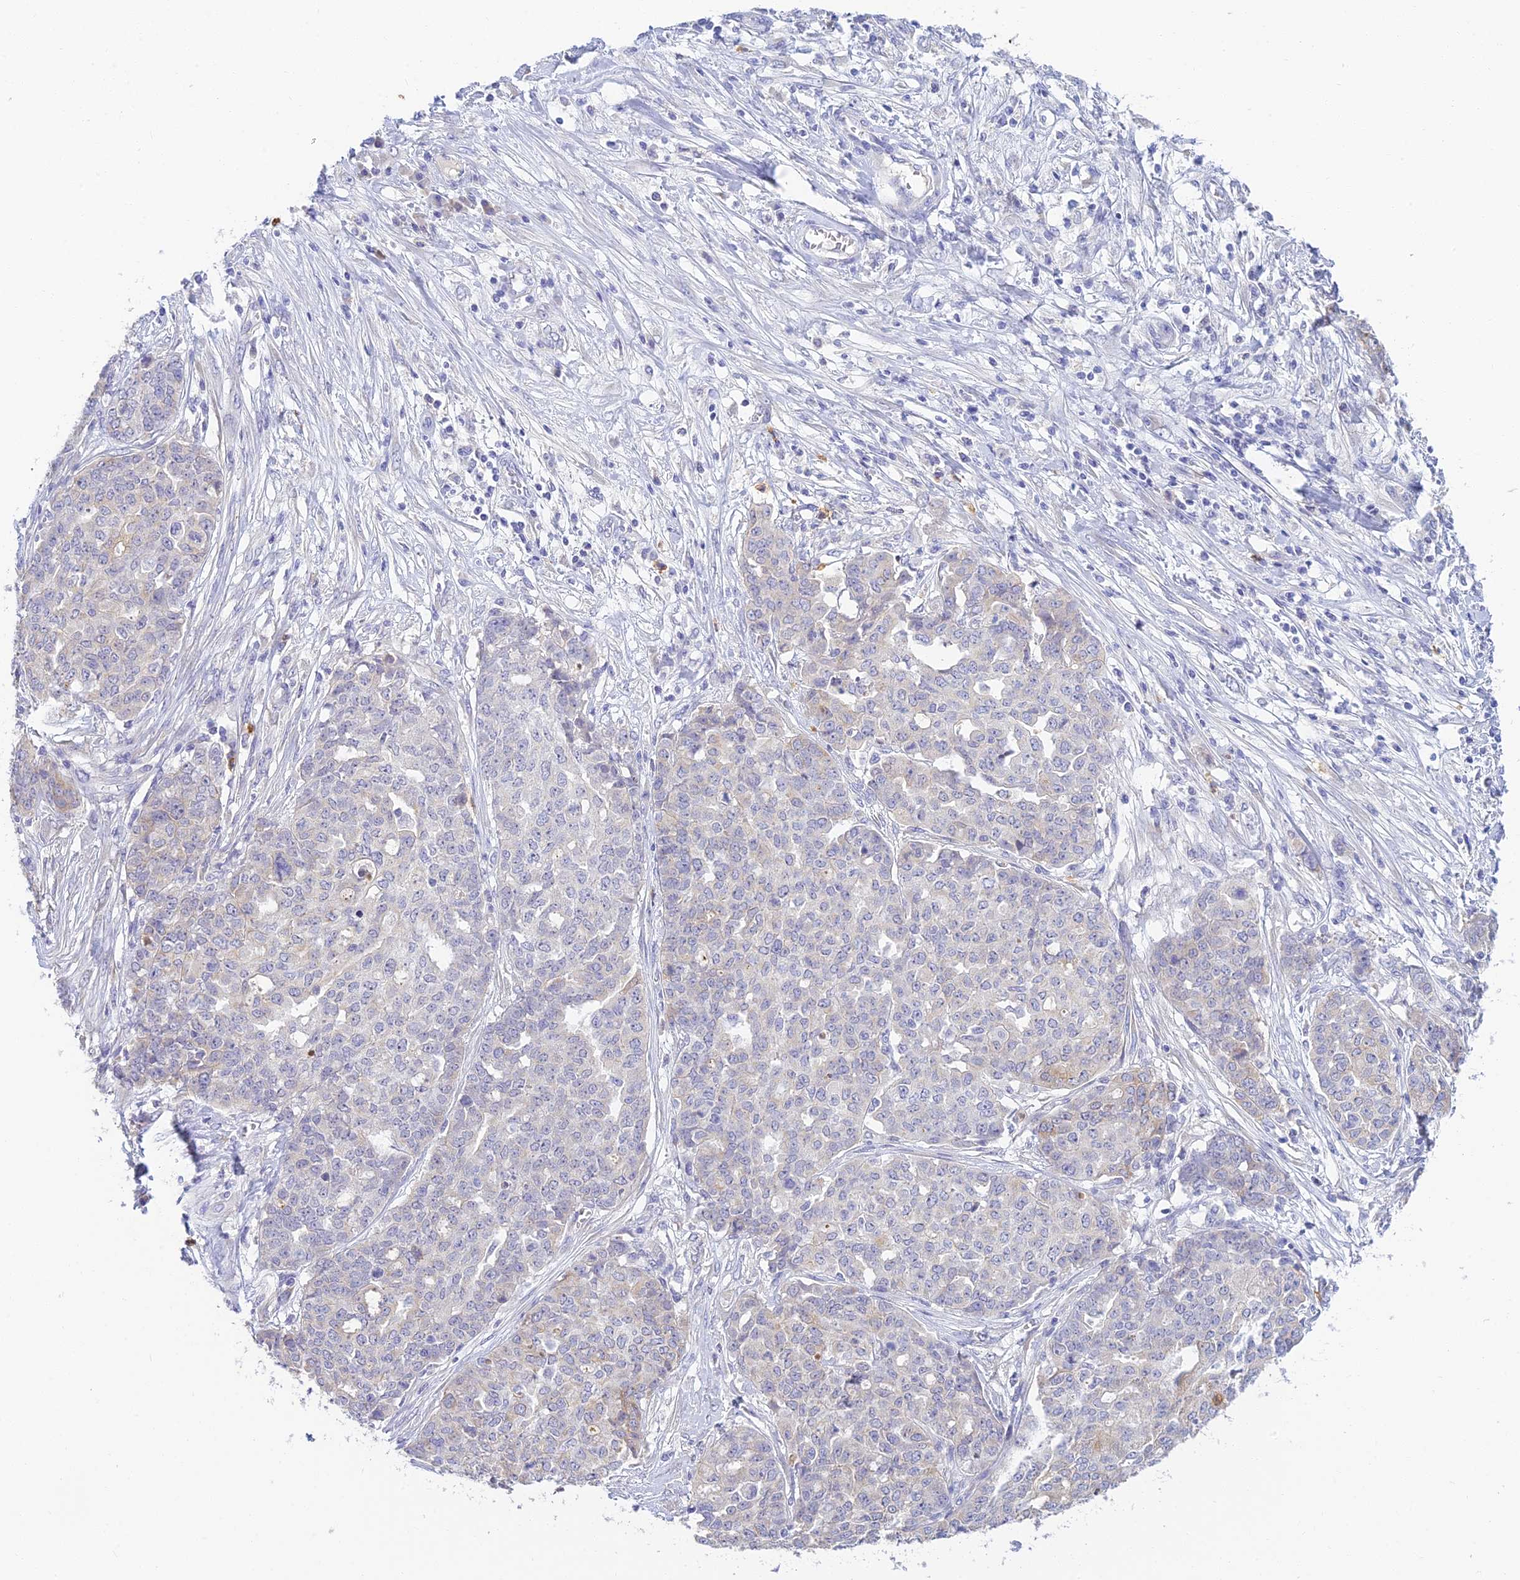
{"staining": {"intensity": "negative", "quantity": "none", "location": "none"}, "tissue": "ovarian cancer", "cell_type": "Tumor cells", "image_type": "cancer", "snomed": [{"axis": "morphology", "description": "Cystadenocarcinoma, serous, NOS"}, {"axis": "topography", "description": "Soft tissue"}, {"axis": "topography", "description": "Ovary"}], "caption": "Tumor cells show no significant positivity in ovarian serous cystadenocarcinoma.", "gene": "INTS13", "patient": {"sex": "female", "age": 57}}